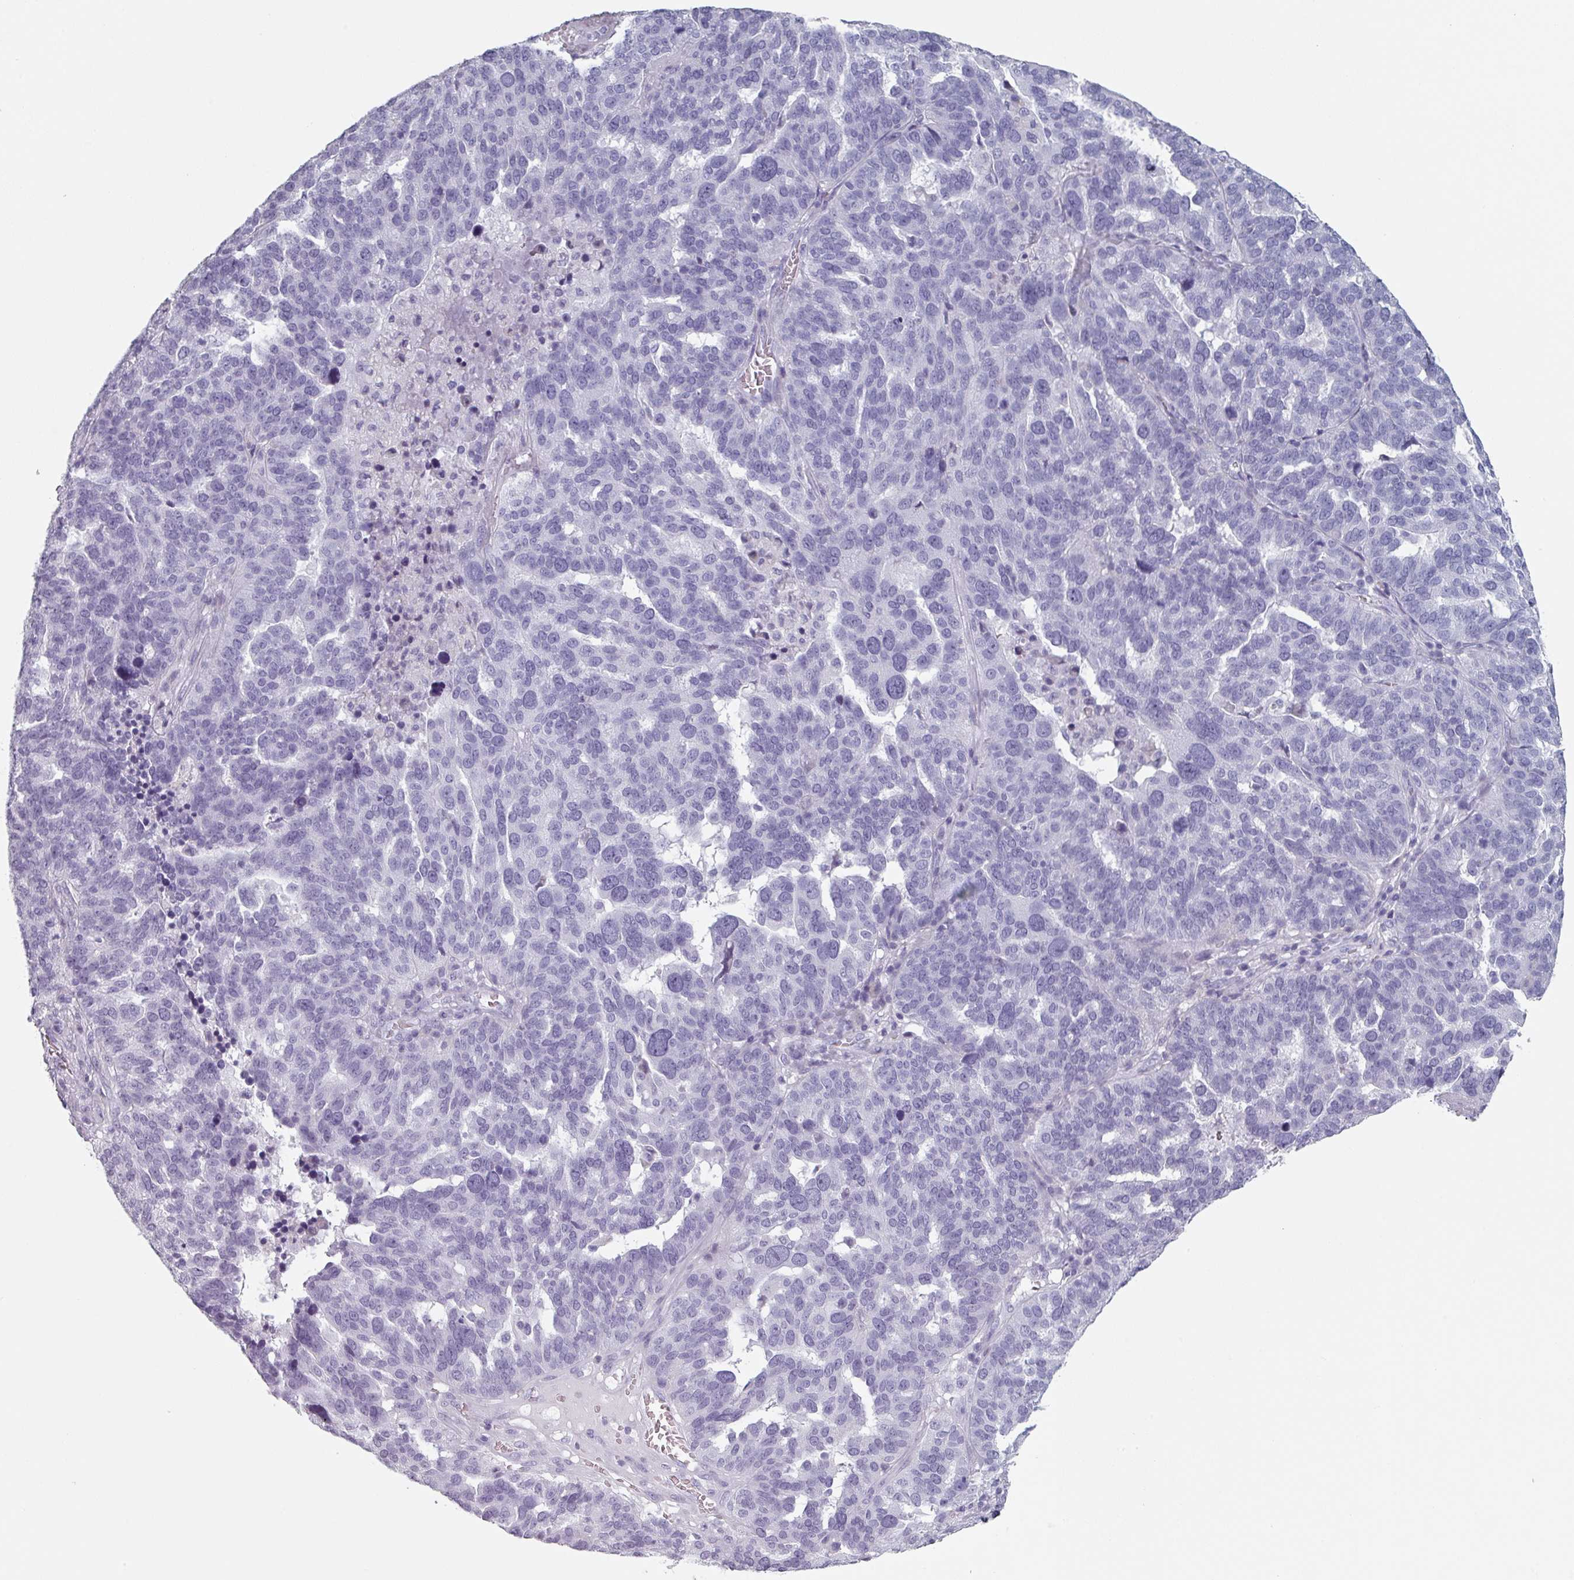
{"staining": {"intensity": "negative", "quantity": "none", "location": "none"}, "tissue": "ovarian cancer", "cell_type": "Tumor cells", "image_type": "cancer", "snomed": [{"axis": "morphology", "description": "Cystadenocarcinoma, serous, NOS"}, {"axis": "topography", "description": "Ovary"}], "caption": "An immunohistochemistry (IHC) histopathology image of serous cystadenocarcinoma (ovarian) is shown. There is no staining in tumor cells of serous cystadenocarcinoma (ovarian).", "gene": "SLC35G2", "patient": {"sex": "female", "age": 59}}